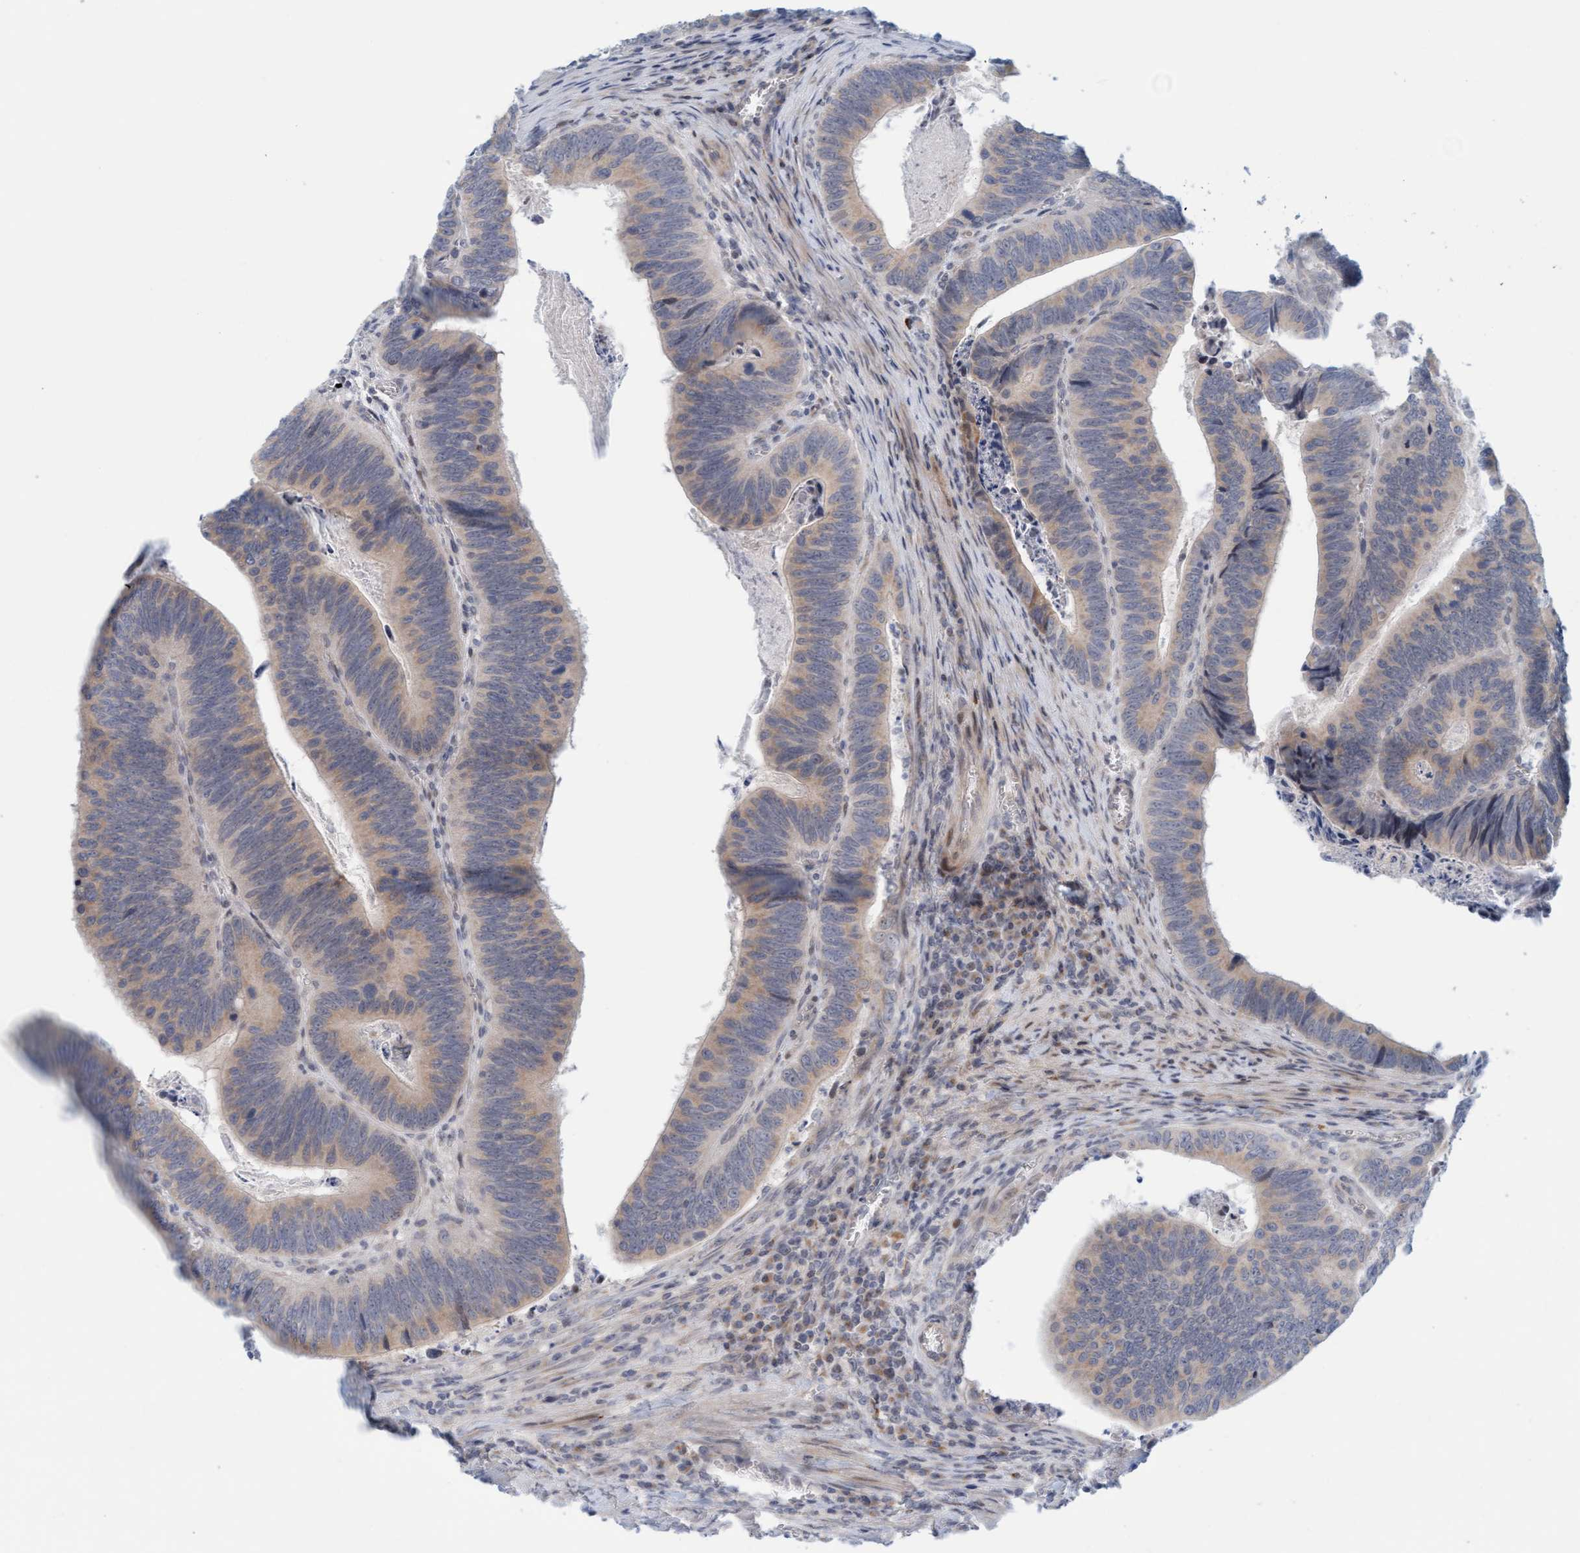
{"staining": {"intensity": "weak", "quantity": ">75%", "location": "cytoplasmic/membranous"}, "tissue": "colorectal cancer", "cell_type": "Tumor cells", "image_type": "cancer", "snomed": [{"axis": "morphology", "description": "Inflammation, NOS"}, {"axis": "morphology", "description": "Adenocarcinoma, NOS"}, {"axis": "topography", "description": "Colon"}], "caption": "Immunohistochemistry (IHC) photomicrograph of neoplastic tissue: colorectal cancer stained using IHC demonstrates low levels of weak protein expression localized specifically in the cytoplasmic/membranous of tumor cells, appearing as a cytoplasmic/membranous brown color.", "gene": "ZC3H3", "patient": {"sex": "male", "age": 72}}